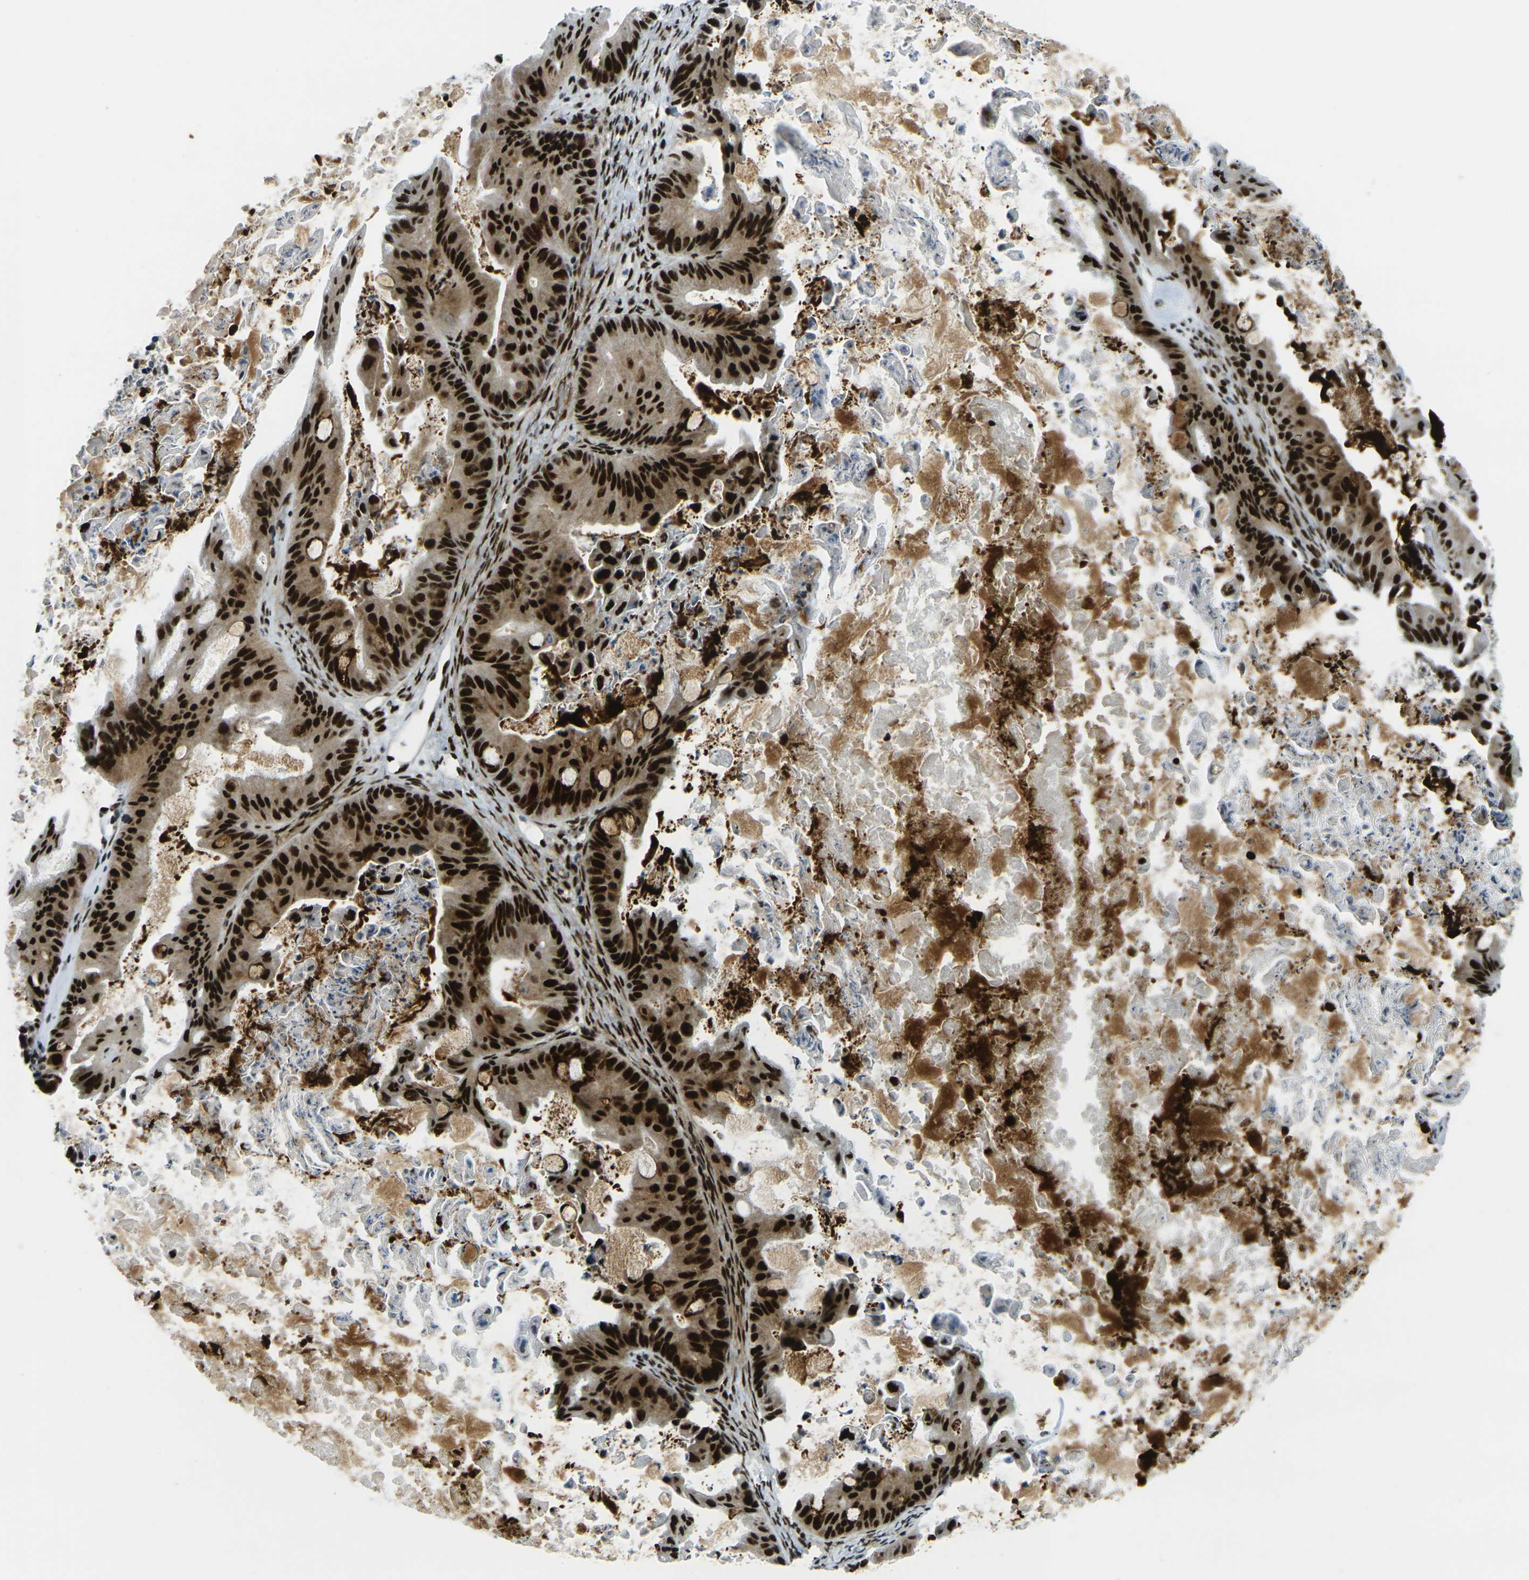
{"staining": {"intensity": "strong", "quantity": ">75%", "location": "cytoplasmic/membranous,nuclear"}, "tissue": "ovarian cancer", "cell_type": "Tumor cells", "image_type": "cancer", "snomed": [{"axis": "morphology", "description": "Cystadenocarcinoma, mucinous, NOS"}, {"axis": "topography", "description": "Ovary"}], "caption": "Brown immunohistochemical staining in human ovarian mucinous cystadenocarcinoma exhibits strong cytoplasmic/membranous and nuclear expression in approximately >75% of tumor cells.", "gene": "UBE2C", "patient": {"sex": "female", "age": 37}}